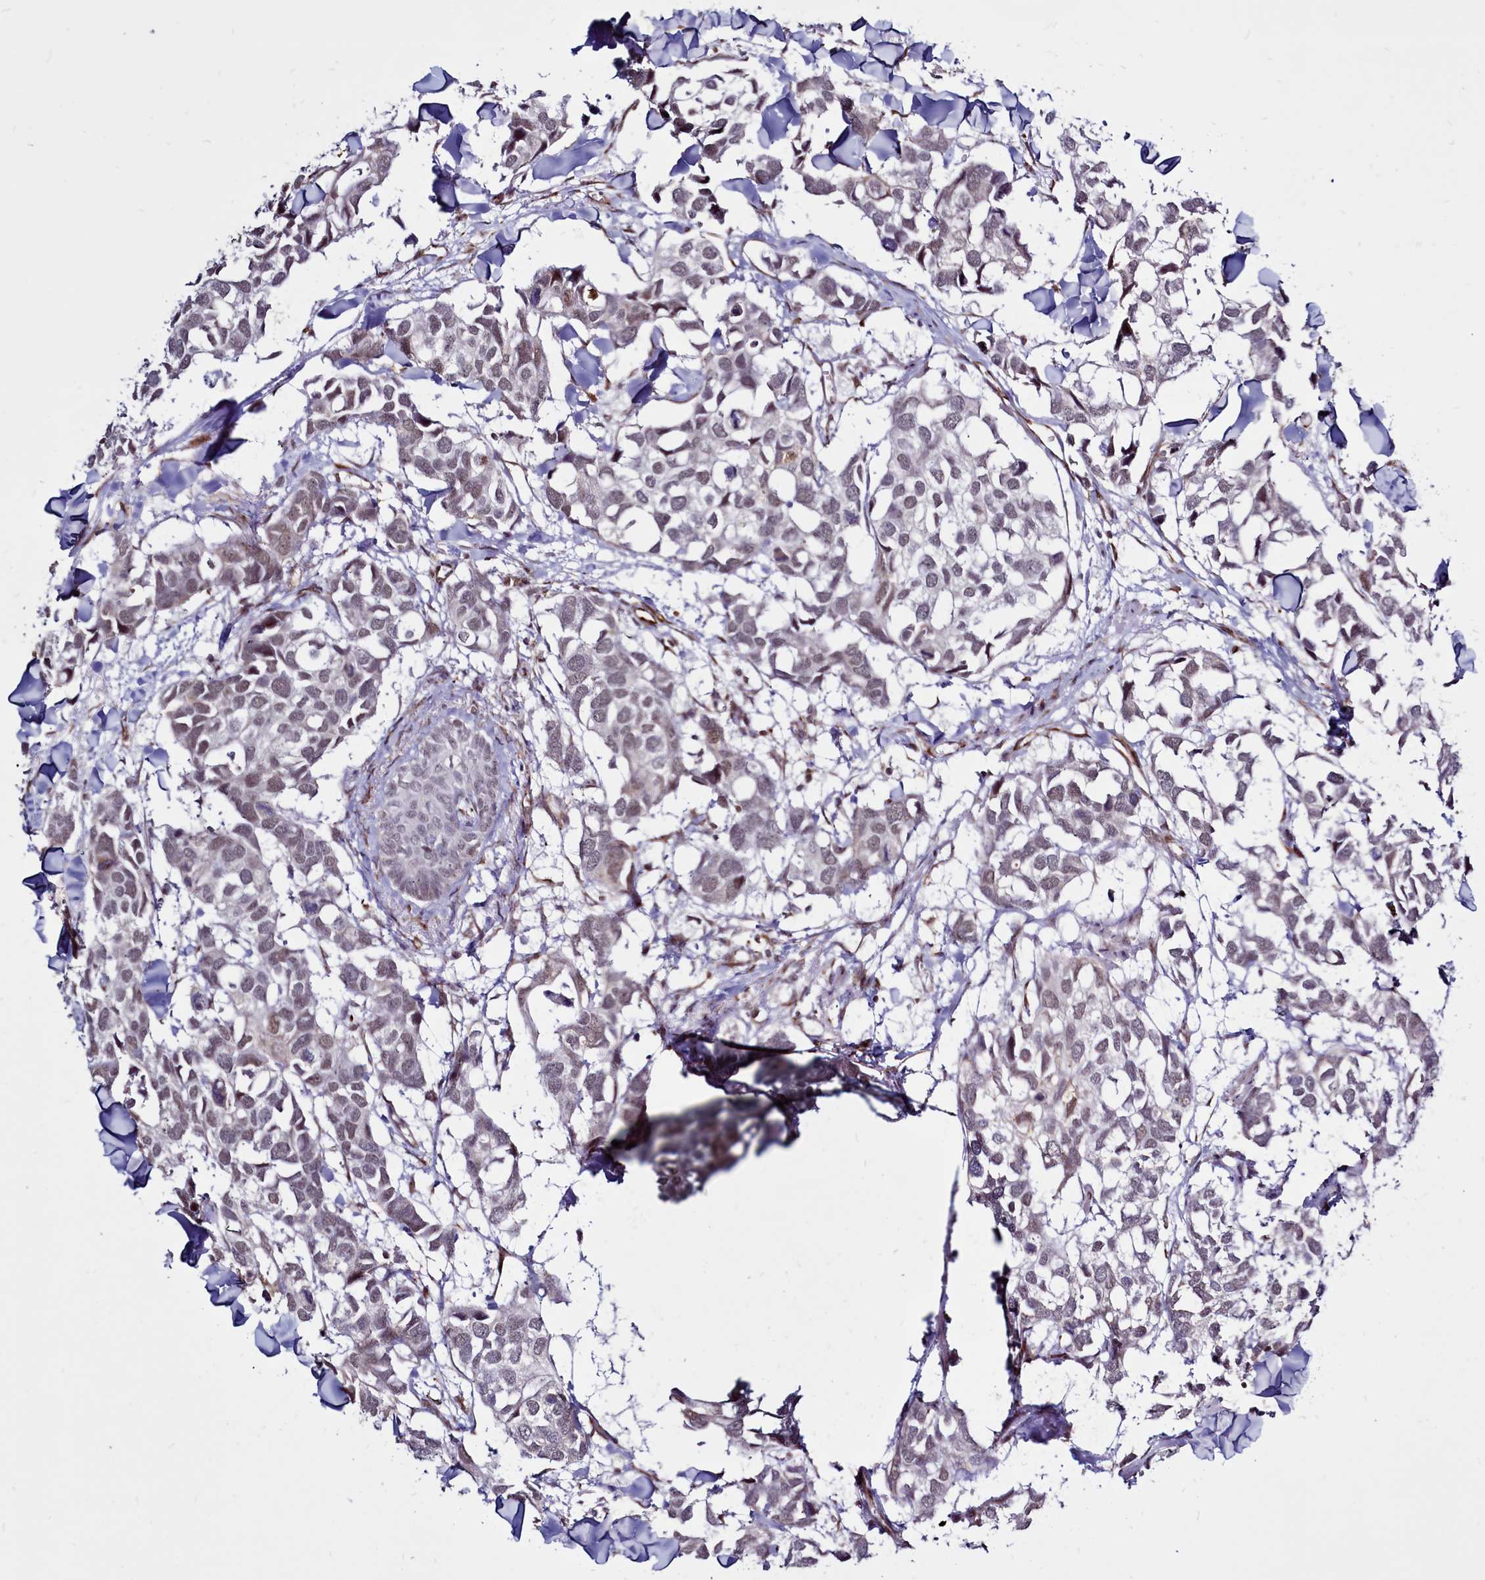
{"staining": {"intensity": "weak", "quantity": "25%-75%", "location": "nuclear"}, "tissue": "breast cancer", "cell_type": "Tumor cells", "image_type": "cancer", "snomed": [{"axis": "morphology", "description": "Duct carcinoma"}, {"axis": "topography", "description": "Breast"}], "caption": "Breast cancer (intraductal carcinoma) stained with immunohistochemistry (IHC) shows weak nuclear staining in about 25%-75% of tumor cells. Using DAB (3,3'-diaminobenzidine) (brown) and hematoxylin (blue) stains, captured at high magnification using brightfield microscopy.", "gene": "CLK3", "patient": {"sex": "female", "age": 83}}